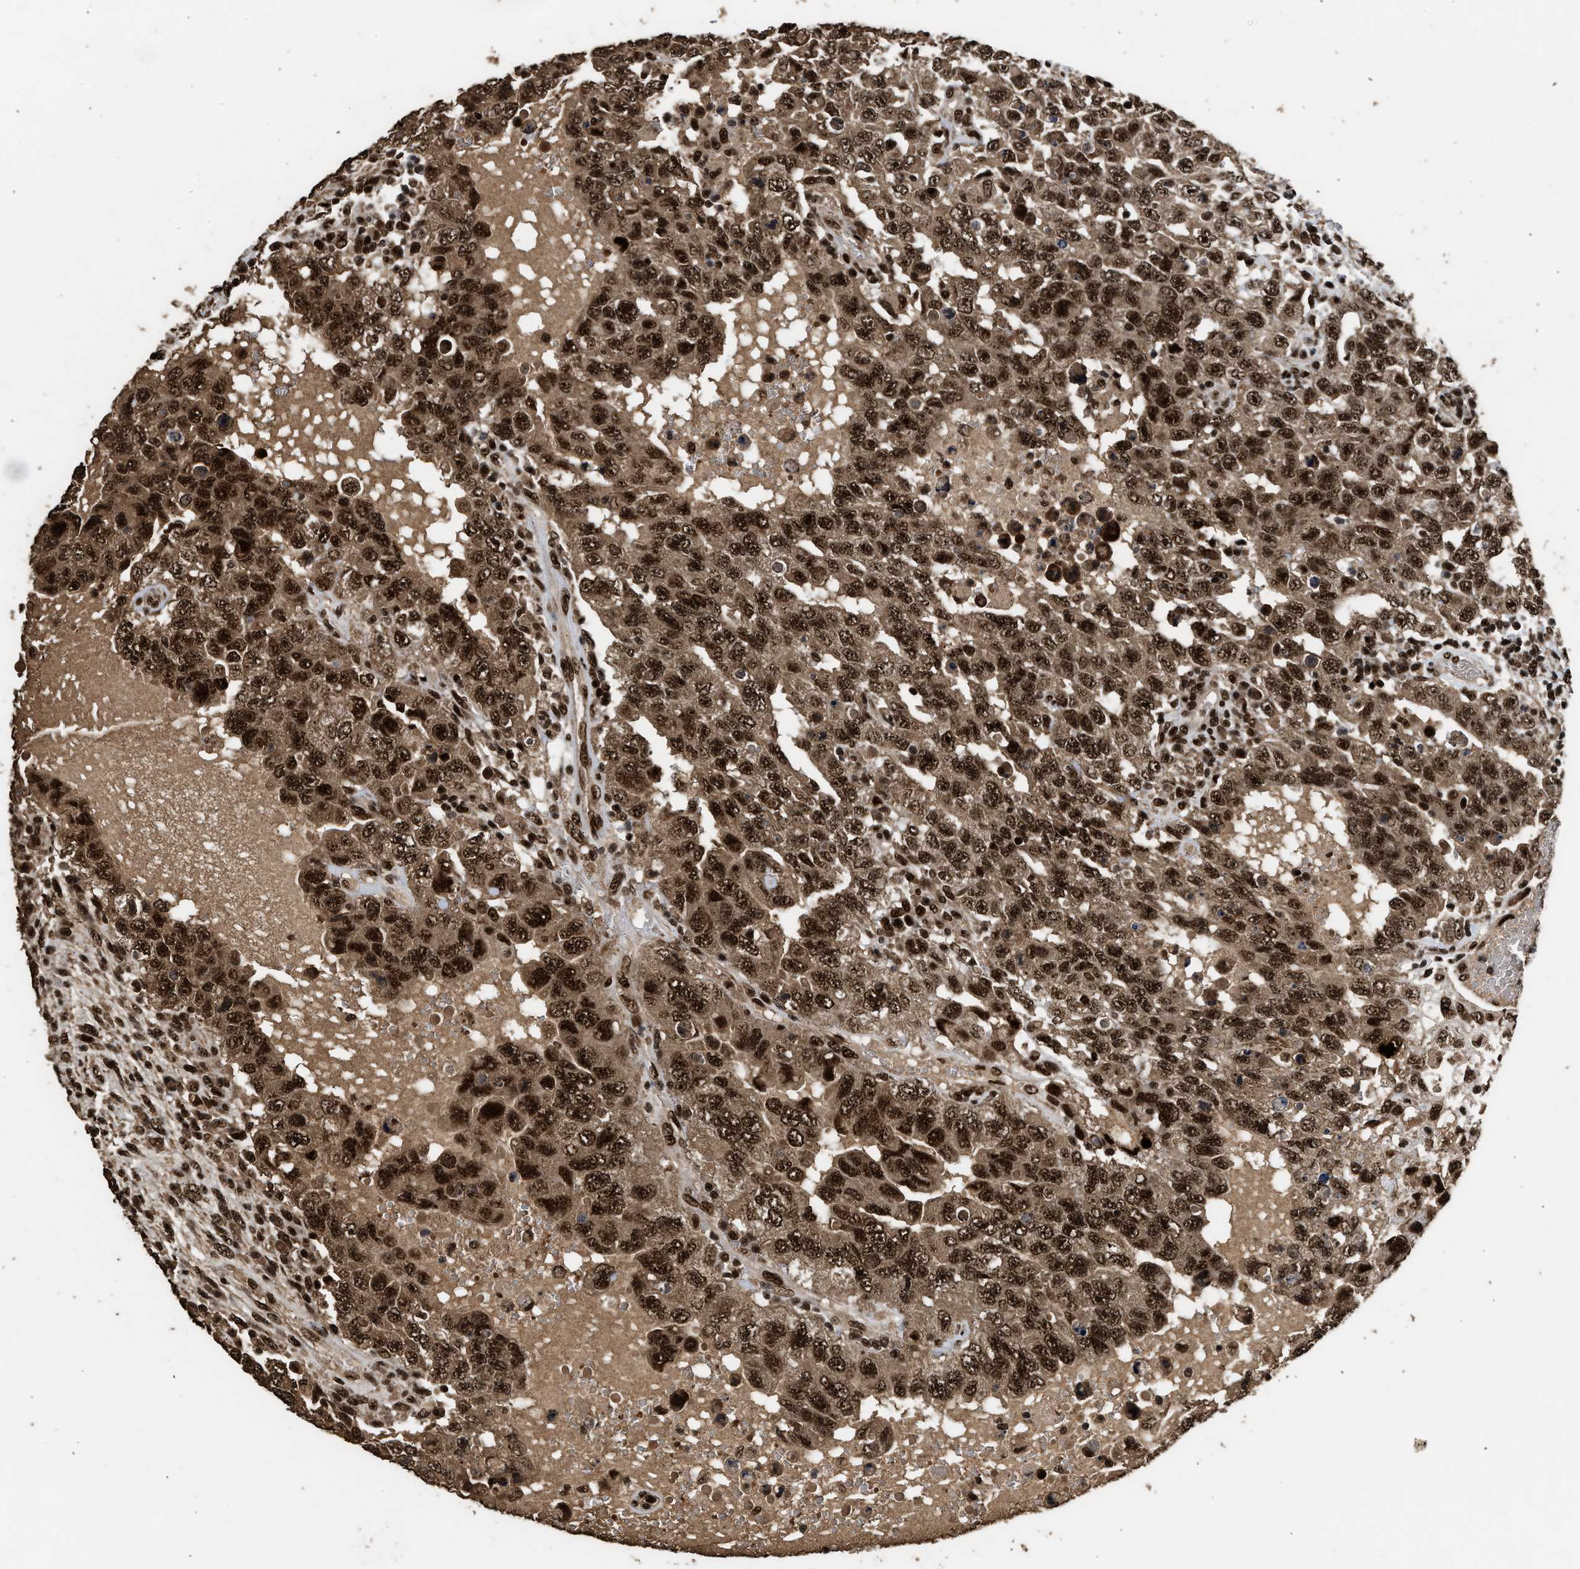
{"staining": {"intensity": "strong", "quantity": ">75%", "location": "cytoplasmic/membranous,nuclear"}, "tissue": "testis cancer", "cell_type": "Tumor cells", "image_type": "cancer", "snomed": [{"axis": "morphology", "description": "Carcinoma, Embryonal, NOS"}, {"axis": "topography", "description": "Testis"}], "caption": "A histopathology image of human testis cancer stained for a protein shows strong cytoplasmic/membranous and nuclear brown staining in tumor cells.", "gene": "PPP4R3B", "patient": {"sex": "male", "age": 26}}